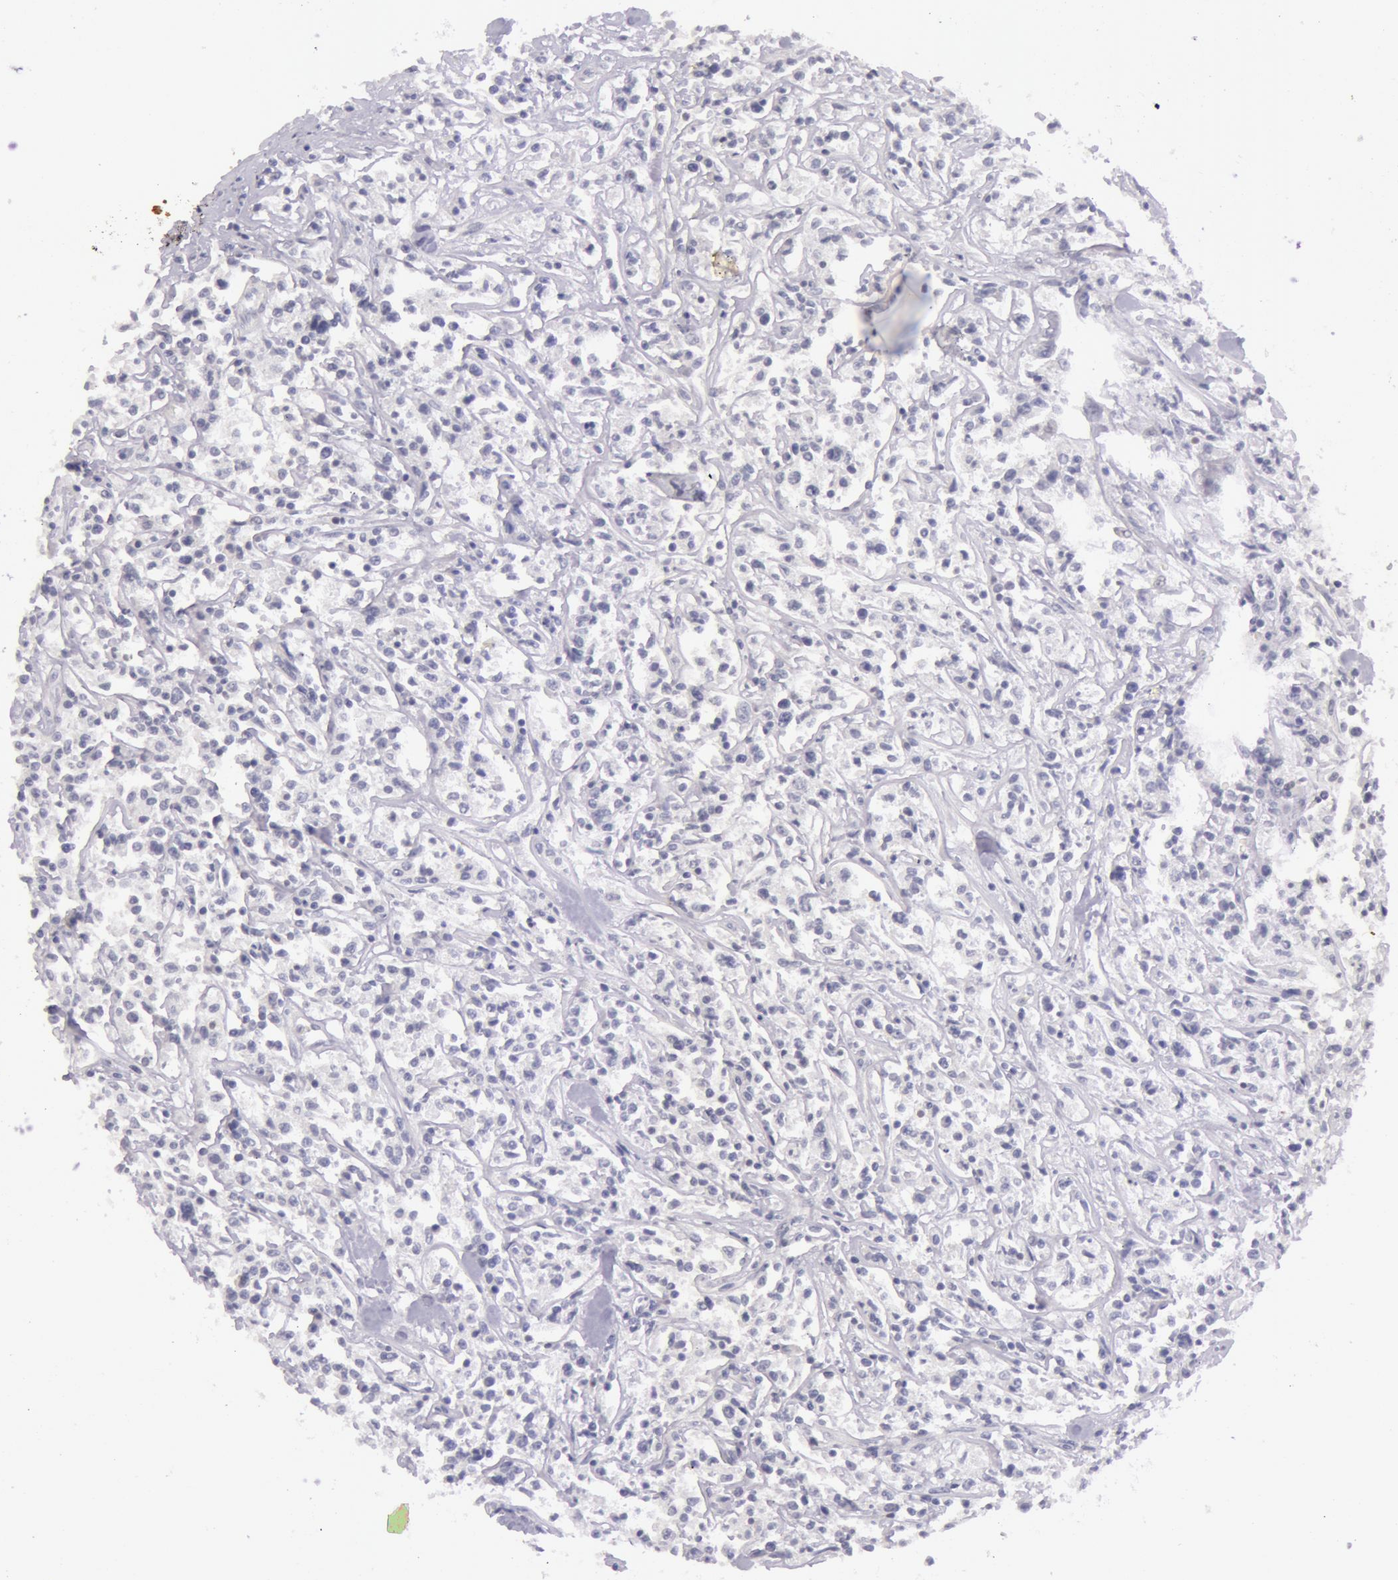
{"staining": {"intensity": "negative", "quantity": "none", "location": "none"}, "tissue": "lymphoma", "cell_type": "Tumor cells", "image_type": "cancer", "snomed": [{"axis": "morphology", "description": "Malignant lymphoma, non-Hodgkin's type, Low grade"}, {"axis": "topography", "description": "Small intestine"}], "caption": "This is an immunohistochemistry image of lymphoma. There is no staining in tumor cells.", "gene": "RBMY1F", "patient": {"sex": "female", "age": 59}}